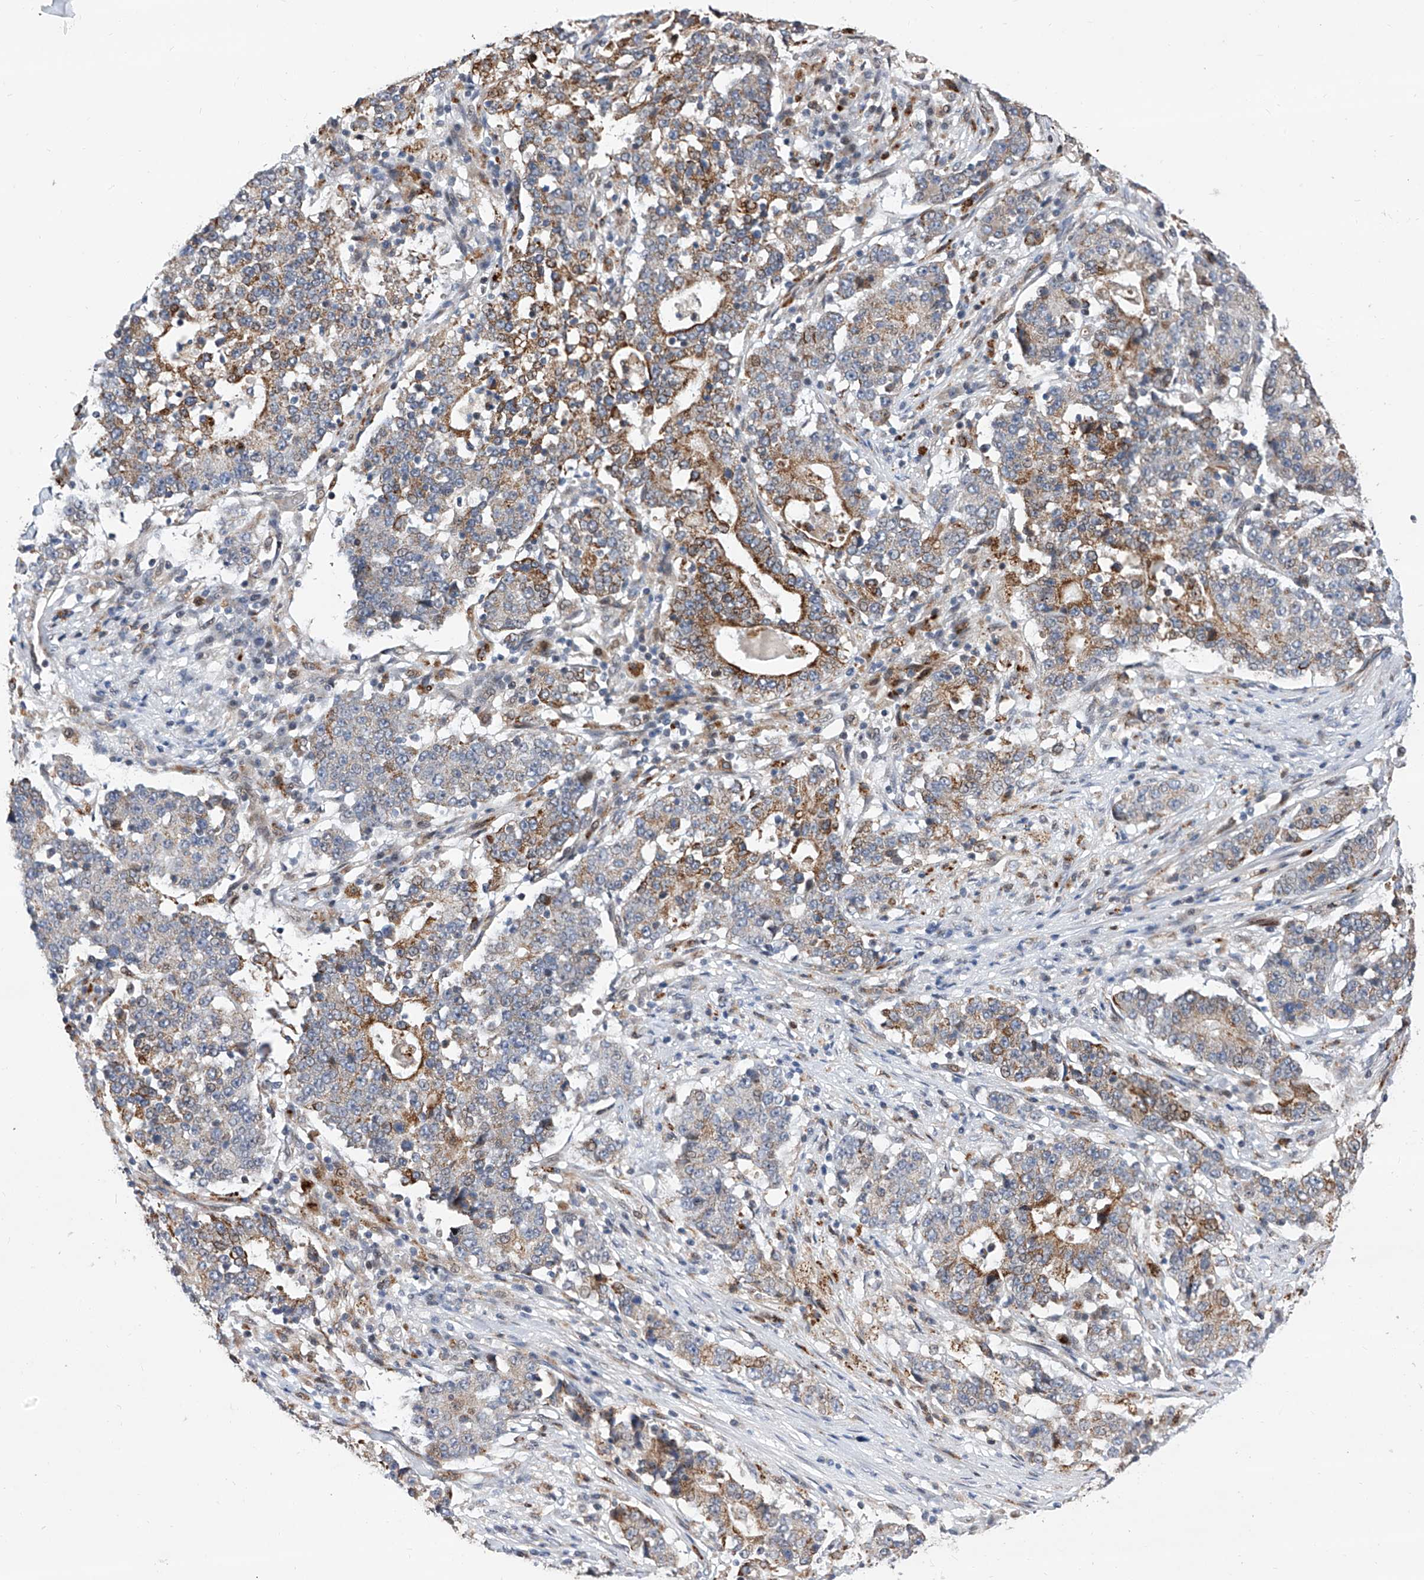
{"staining": {"intensity": "moderate", "quantity": "25%-75%", "location": "cytoplasmic/membranous"}, "tissue": "stomach cancer", "cell_type": "Tumor cells", "image_type": "cancer", "snomed": [{"axis": "morphology", "description": "Adenocarcinoma, NOS"}, {"axis": "topography", "description": "Stomach"}], "caption": "The histopathology image shows staining of stomach cancer, revealing moderate cytoplasmic/membranous protein positivity (brown color) within tumor cells.", "gene": "FARP2", "patient": {"sex": "male", "age": 59}}